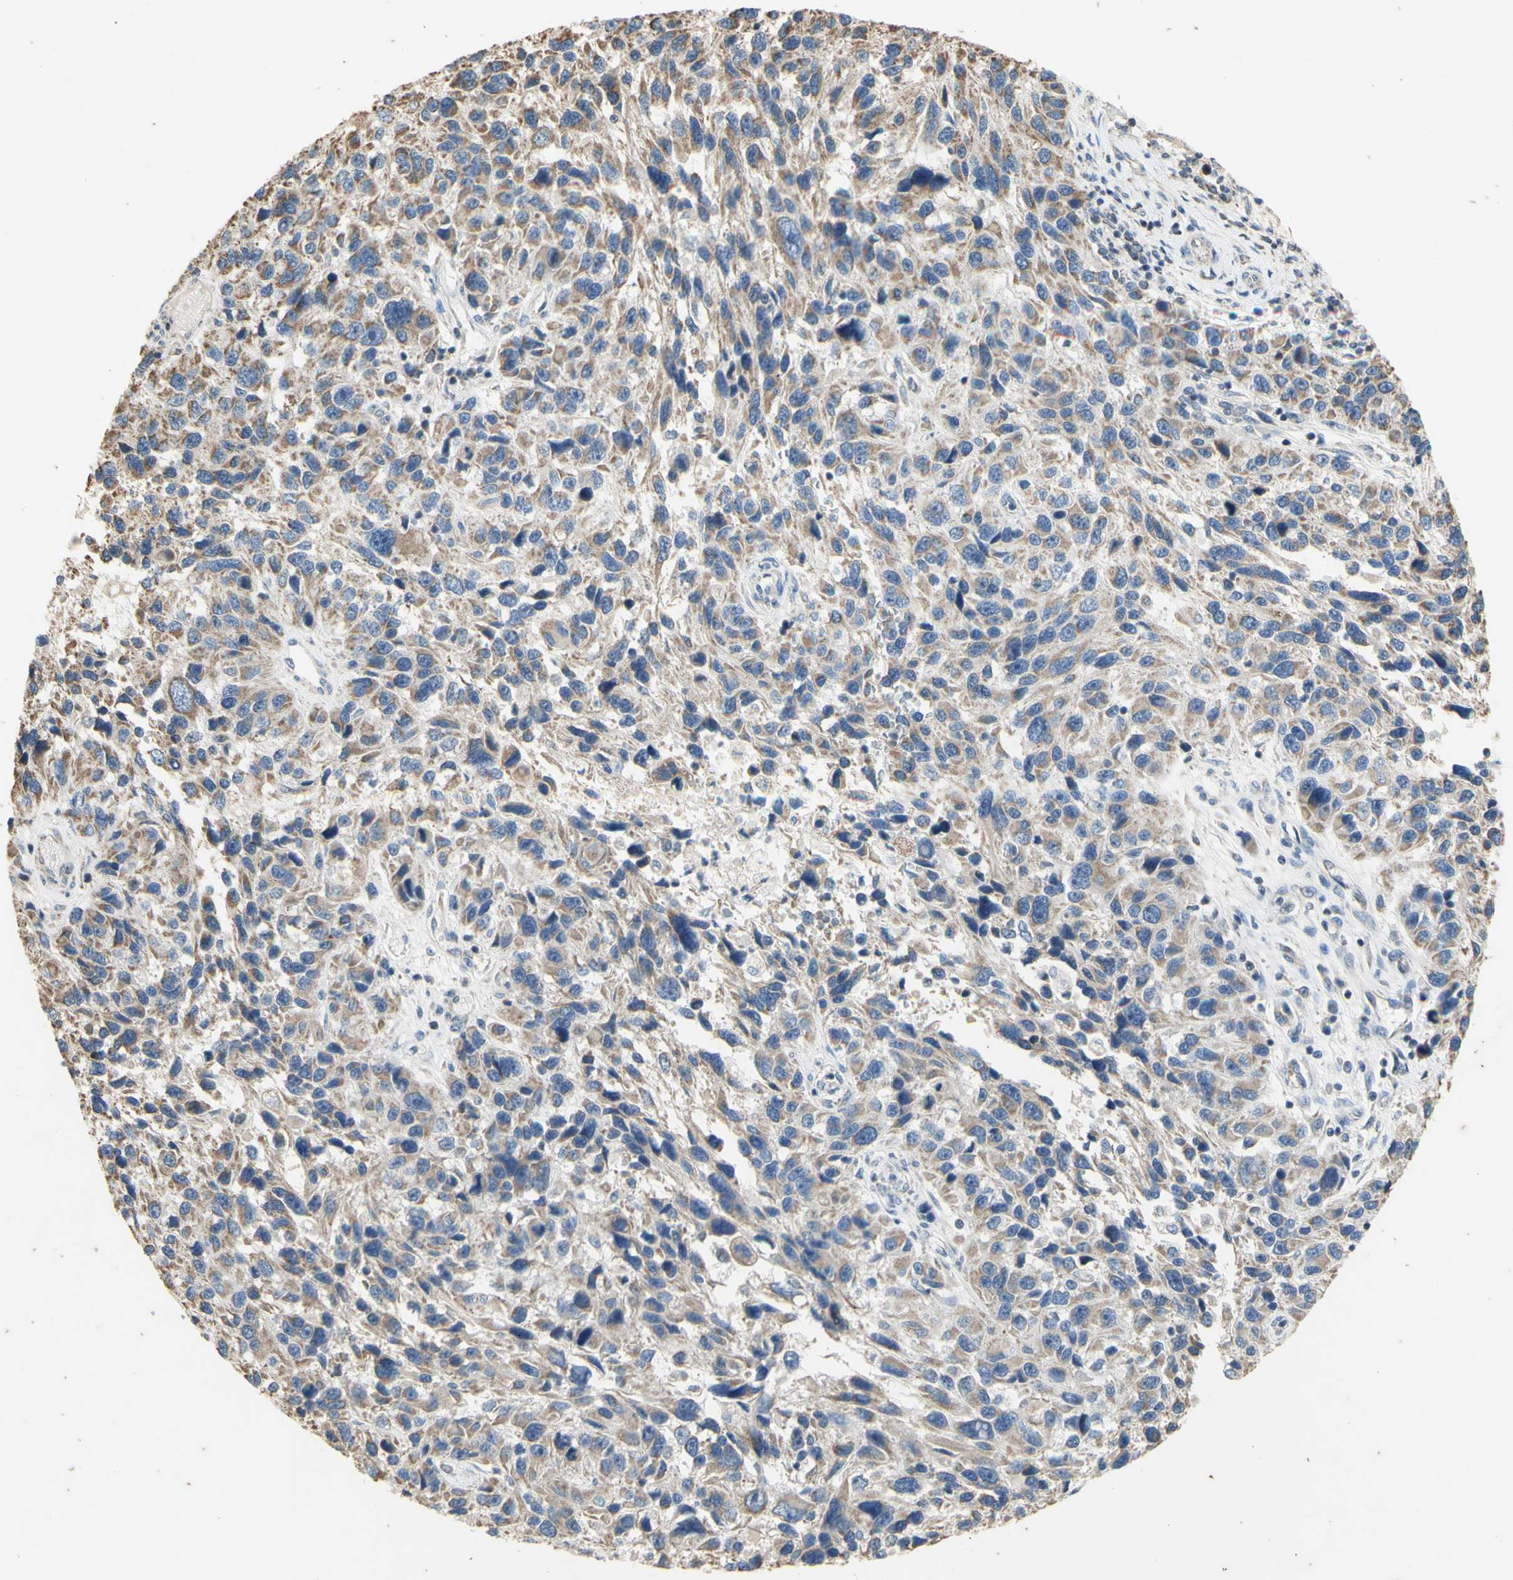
{"staining": {"intensity": "weak", "quantity": ">75%", "location": "cytoplasmic/membranous"}, "tissue": "melanoma", "cell_type": "Tumor cells", "image_type": "cancer", "snomed": [{"axis": "morphology", "description": "Malignant melanoma, NOS"}, {"axis": "topography", "description": "Skin"}], "caption": "A brown stain highlights weak cytoplasmic/membranous positivity of a protein in human melanoma tumor cells.", "gene": "PTGIS", "patient": {"sex": "male", "age": 53}}